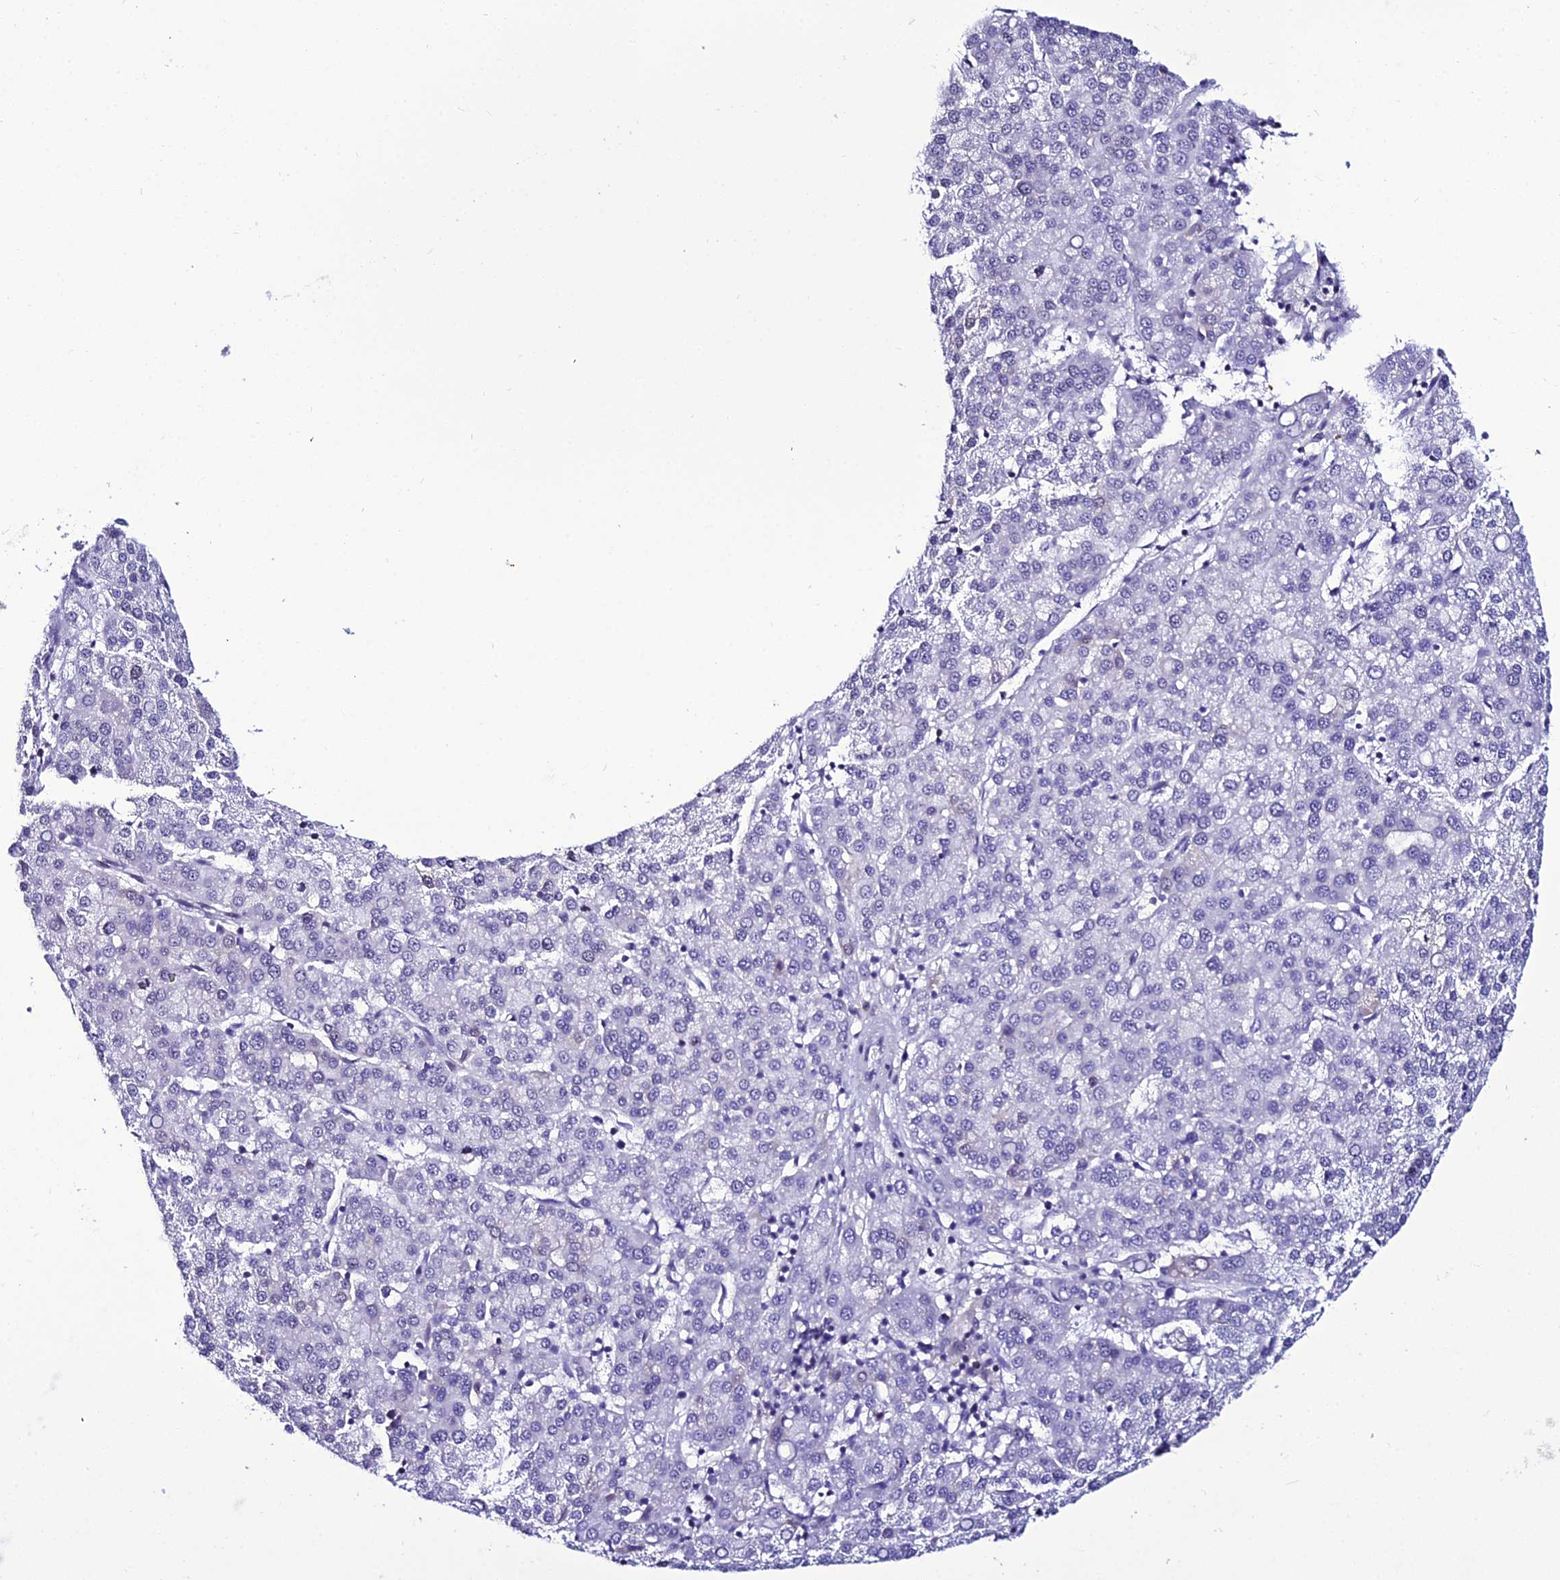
{"staining": {"intensity": "negative", "quantity": "none", "location": "none"}, "tissue": "liver cancer", "cell_type": "Tumor cells", "image_type": "cancer", "snomed": [{"axis": "morphology", "description": "Carcinoma, Hepatocellular, NOS"}, {"axis": "topography", "description": "Liver"}], "caption": "This is a micrograph of immunohistochemistry staining of liver cancer, which shows no positivity in tumor cells.", "gene": "DEFB132", "patient": {"sex": "female", "age": 58}}